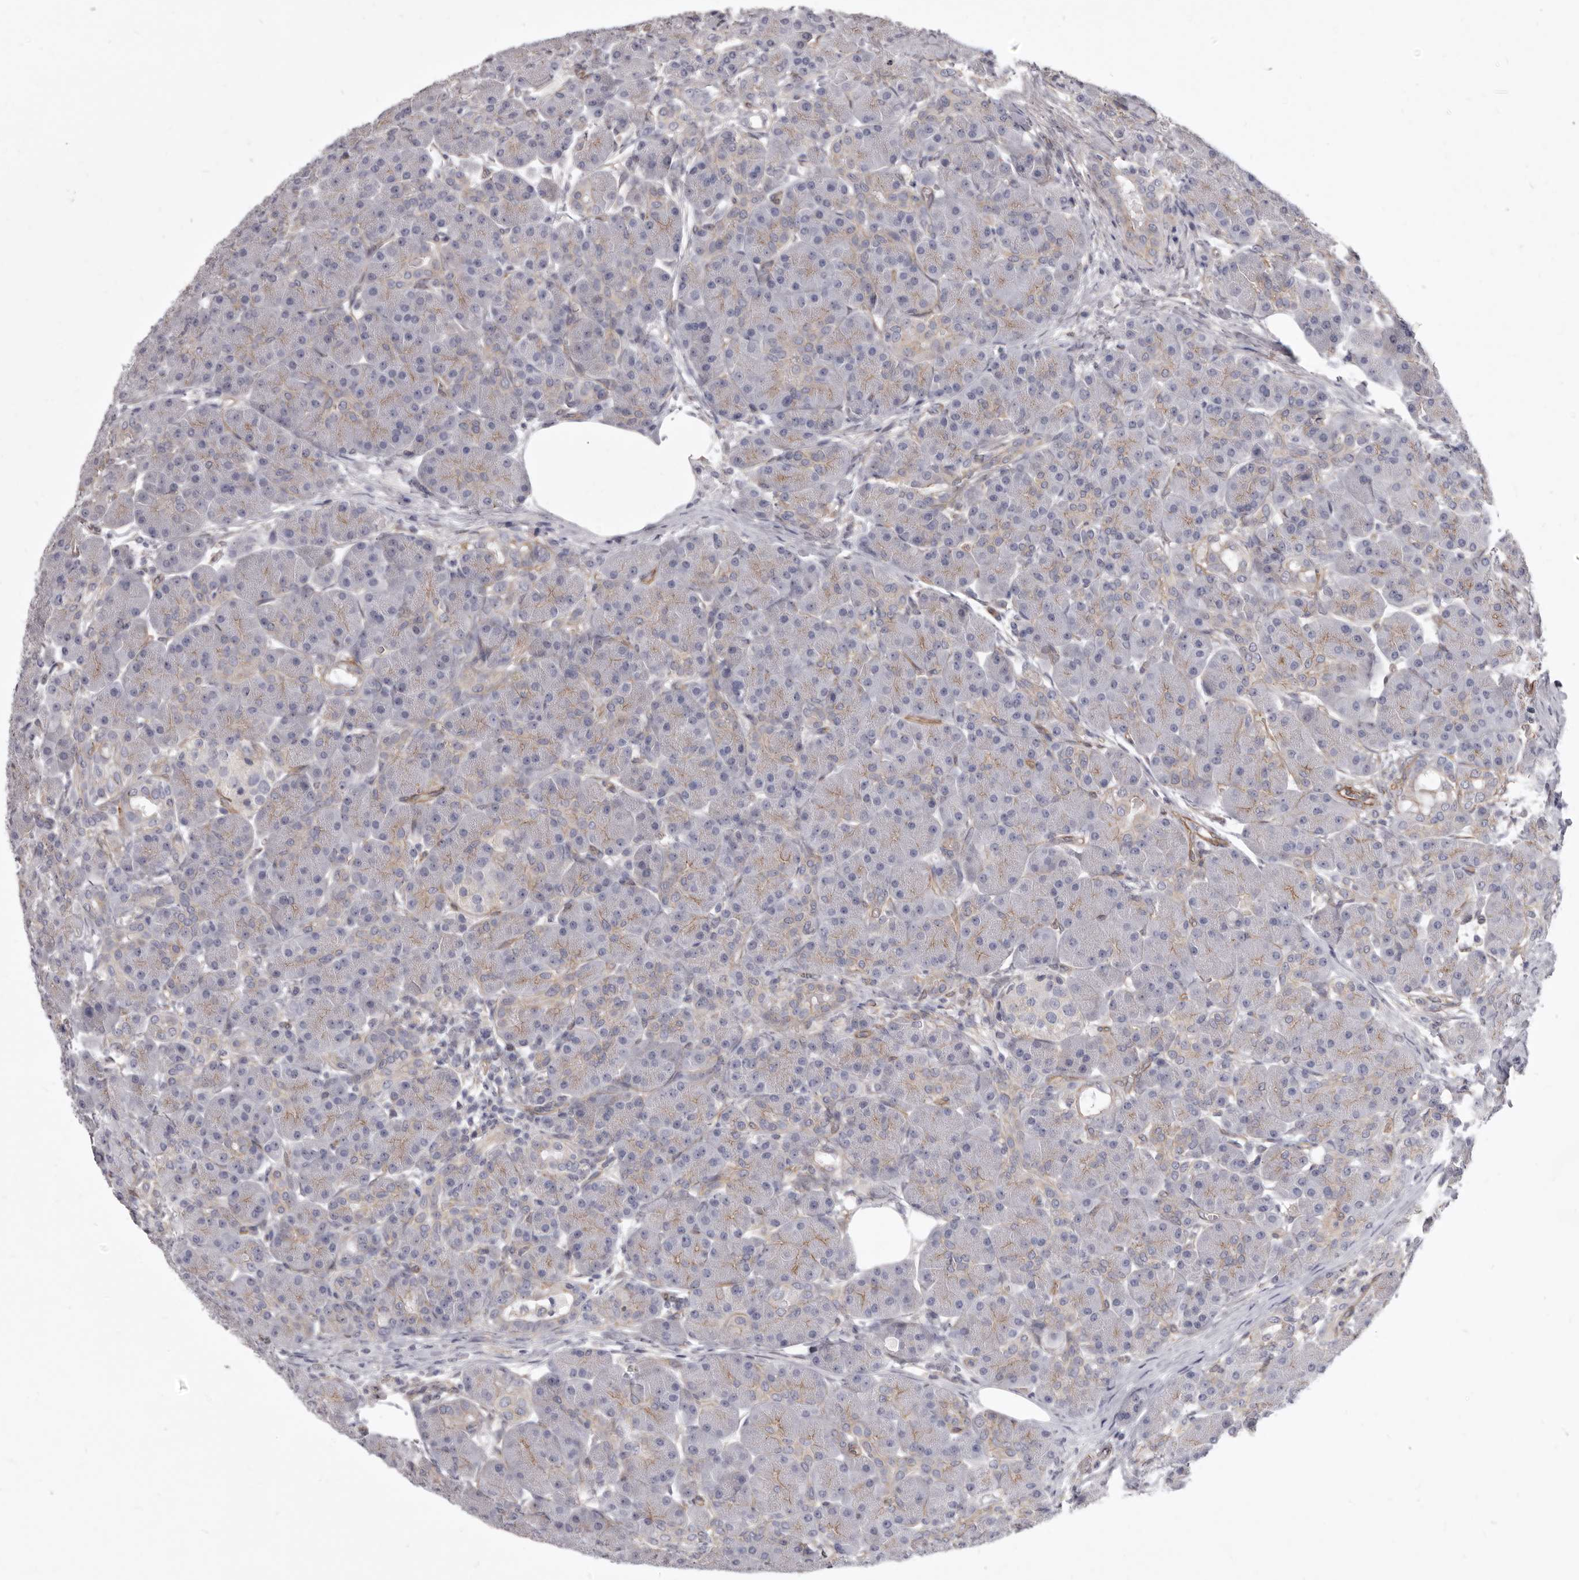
{"staining": {"intensity": "weak", "quantity": "<25%", "location": "cytoplasmic/membranous"}, "tissue": "pancreas", "cell_type": "Exocrine glandular cells", "image_type": "normal", "snomed": [{"axis": "morphology", "description": "Normal tissue, NOS"}, {"axis": "topography", "description": "Pancreas"}], "caption": "Exocrine glandular cells are negative for brown protein staining in benign pancreas. (Brightfield microscopy of DAB immunohistochemistry (IHC) at high magnification).", "gene": "P2RX6", "patient": {"sex": "male", "age": 63}}